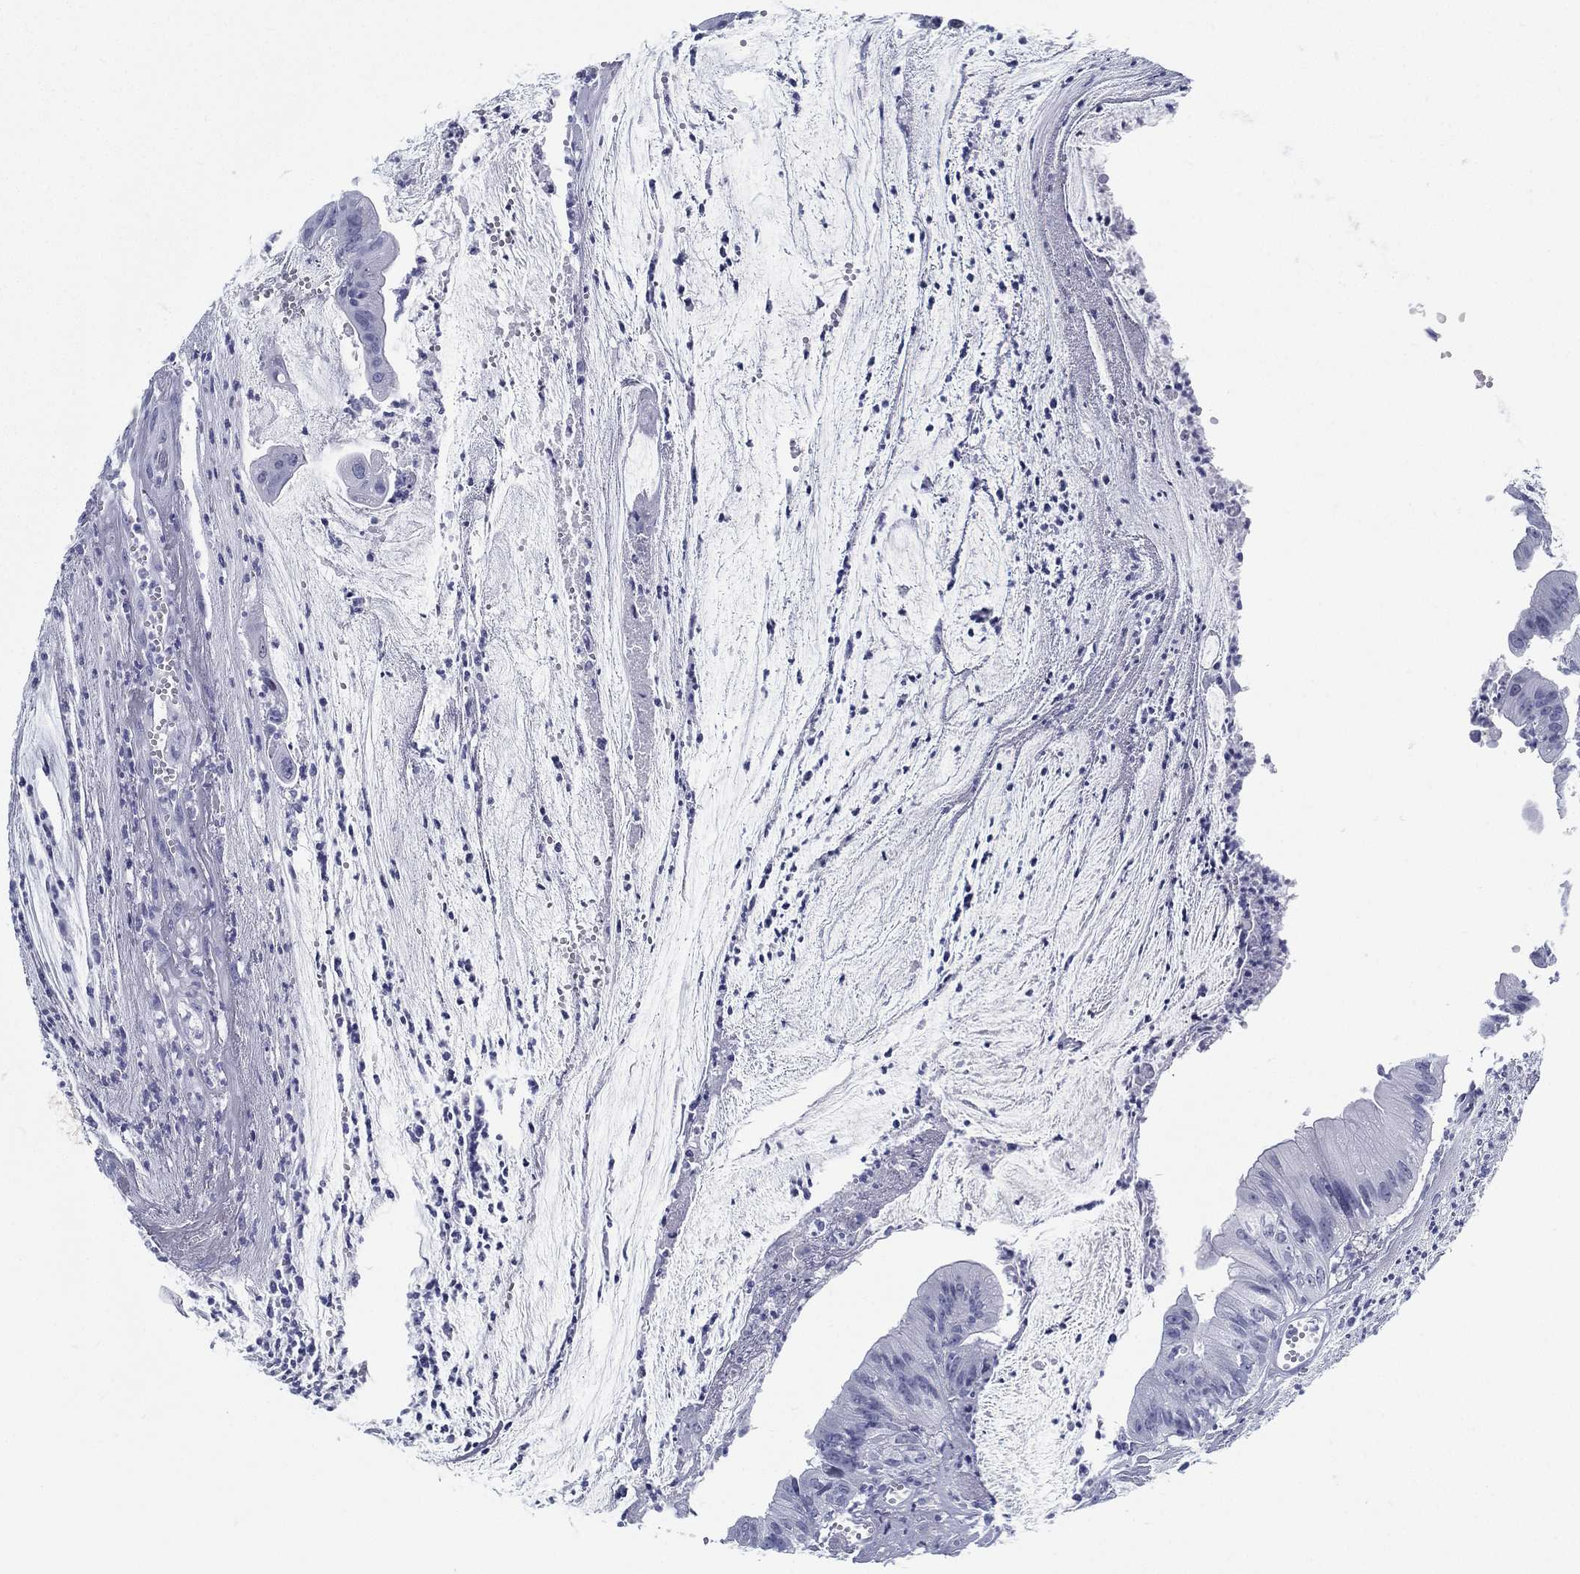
{"staining": {"intensity": "negative", "quantity": "none", "location": "none"}, "tissue": "colorectal cancer", "cell_type": "Tumor cells", "image_type": "cancer", "snomed": [{"axis": "morphology", "description": "Adenocarcinoma, NOS"}, {"axis": "topography", "description": "Colon"}], "caption": "DAB (3,3'-diaminobenzidine) immunohistochemical staining of adenocarcinoma (colorectal) reveals no significant expression in tumor cells. The staining was performed using DAB (3,3'-diaminobenzidine) to visualize the protein expression in brown, while the nuclei were stained in blue with hematoxylin (Magnification: 20x).", "gene": "ATP1B2", "patient": {"sex": "female", "age": 69}}